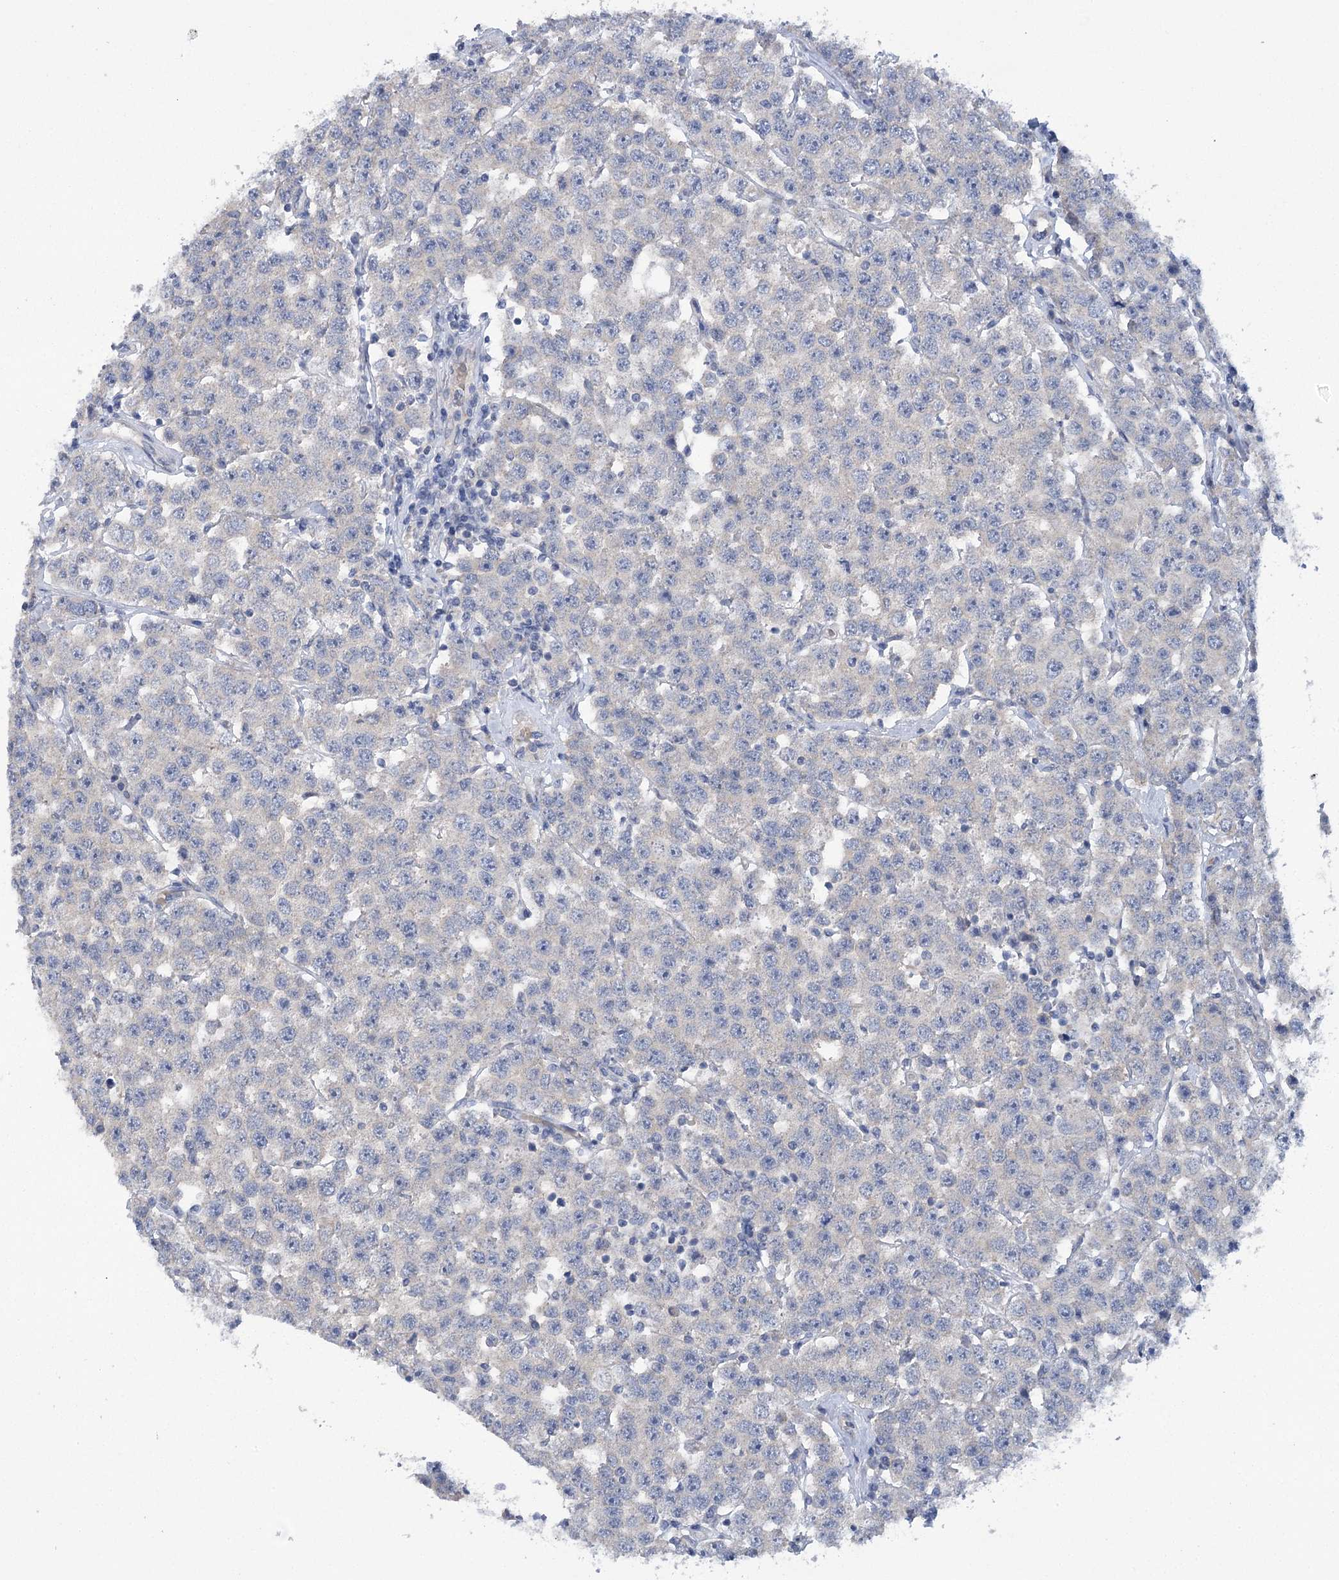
{"staining": {"intensity": "negative", "quantity": "none", "location": "none"}, "tissue": "testis cancer", "cell_type": "Tumor cells", "image_type": "cancer", "snomed": [{"axis": "morphology", "description": "Seminoma, NOS"}, {"axis": "topography", "description": "Testis"}], "caption": "Human seminoma (testis) stained for a protein using immunohistochemistry reveals no expression in tumor cells.", "gene": "DCUN1D1", "patient": {"sex": "male", "age": 28}}